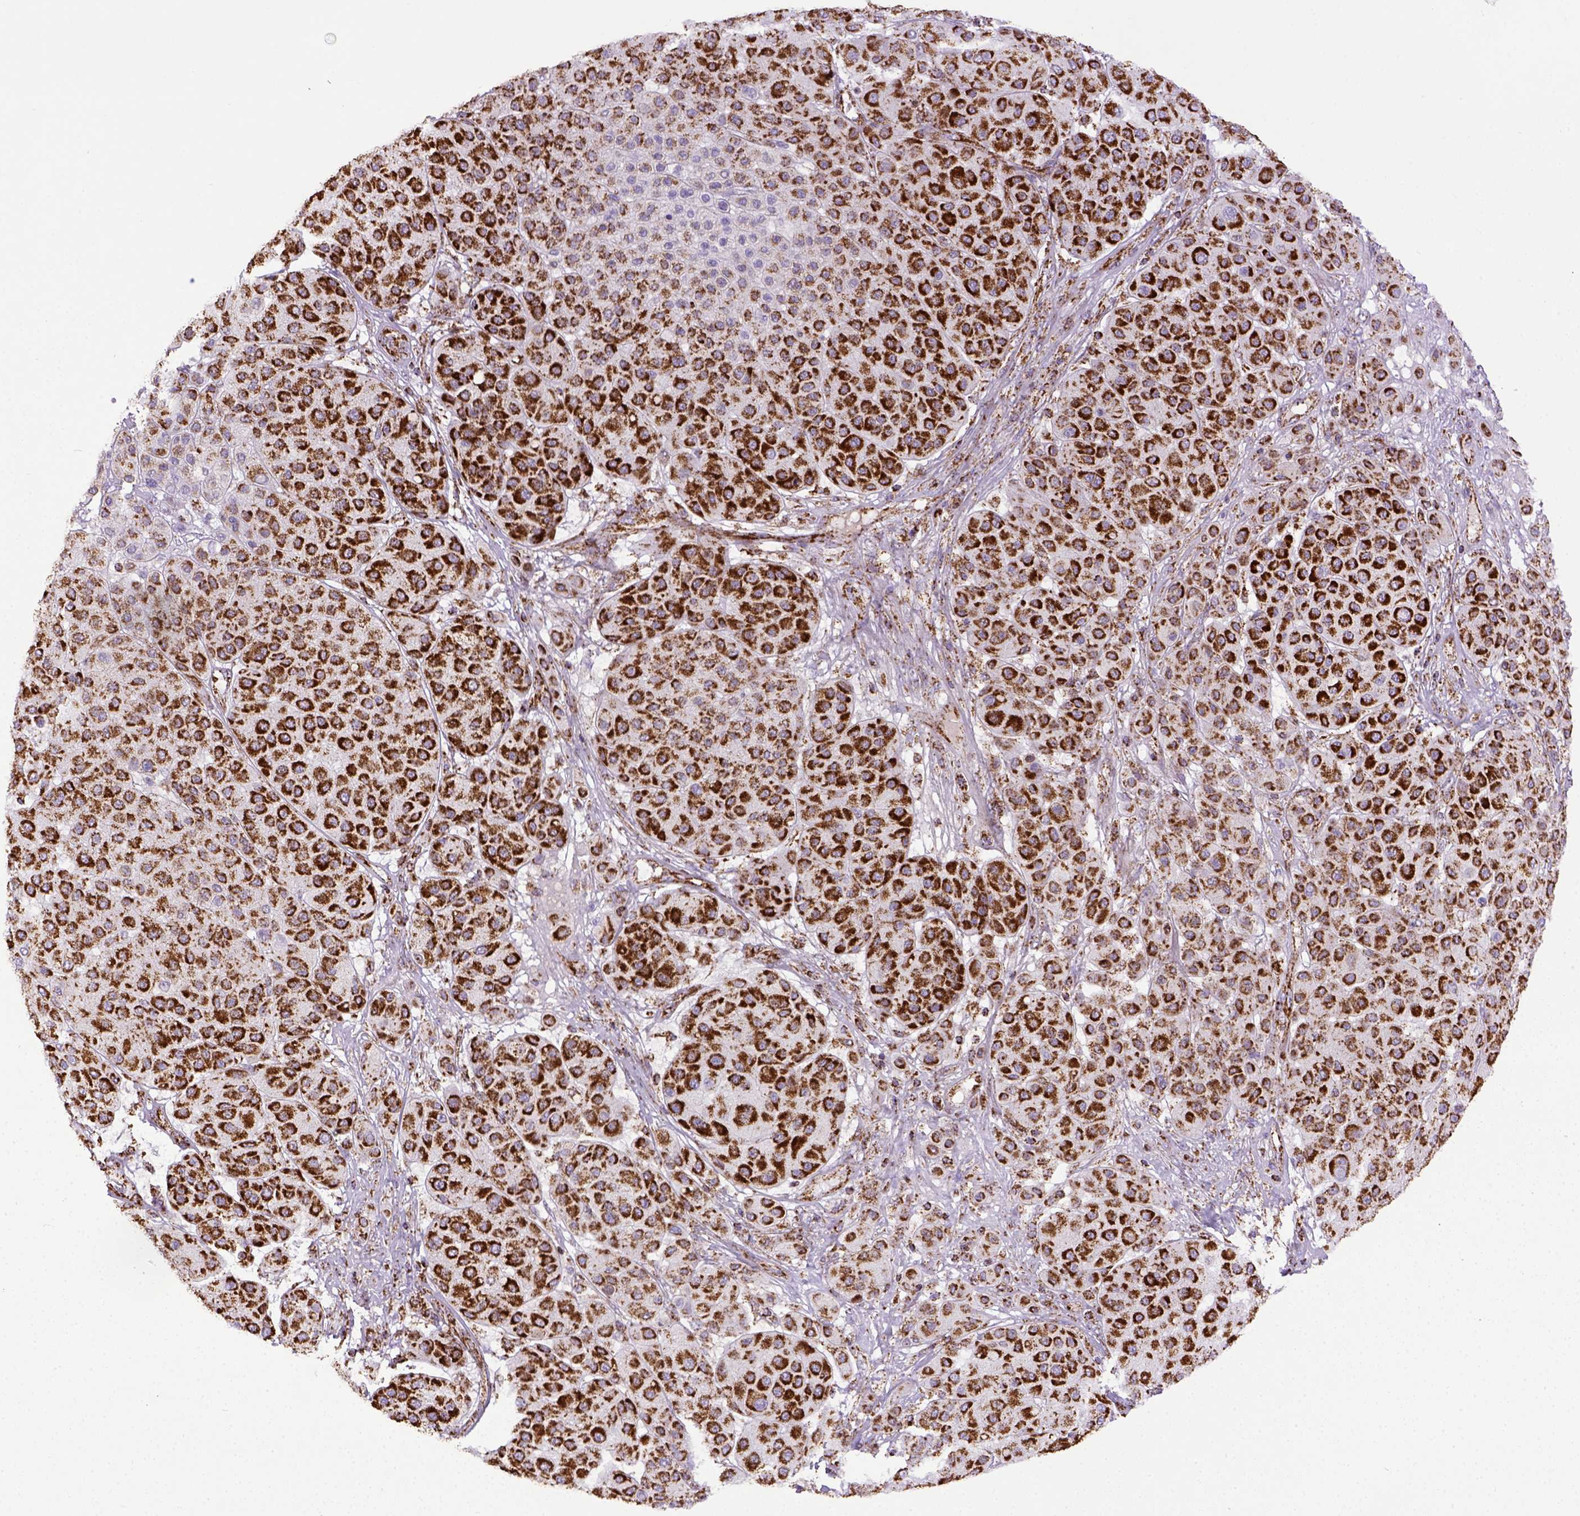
{"staining": {"intensity": "strong", "quantity": ">75%", "location": "cytoplasmic/membranous"}, "tissue": "melanoma", "cell_type": "Tumor cells", "image_type": "cancer", "snomed": [{"axis": "morphology", "description": "Malignant melanoma, Metastatic site"}, {"axis": "topography", "description": "Smooth muscle"}], "caption": "DAB (3,3'-diaminobenzidine) immunohistochemical staining of malignant melanoma (metastatic site) demonstrates strong cytoplasmic/membranous protein expression in approximately >75% of tumor cells.", "gene": "MT-CO1", "patient": {"sex": "male", "age": 41}}